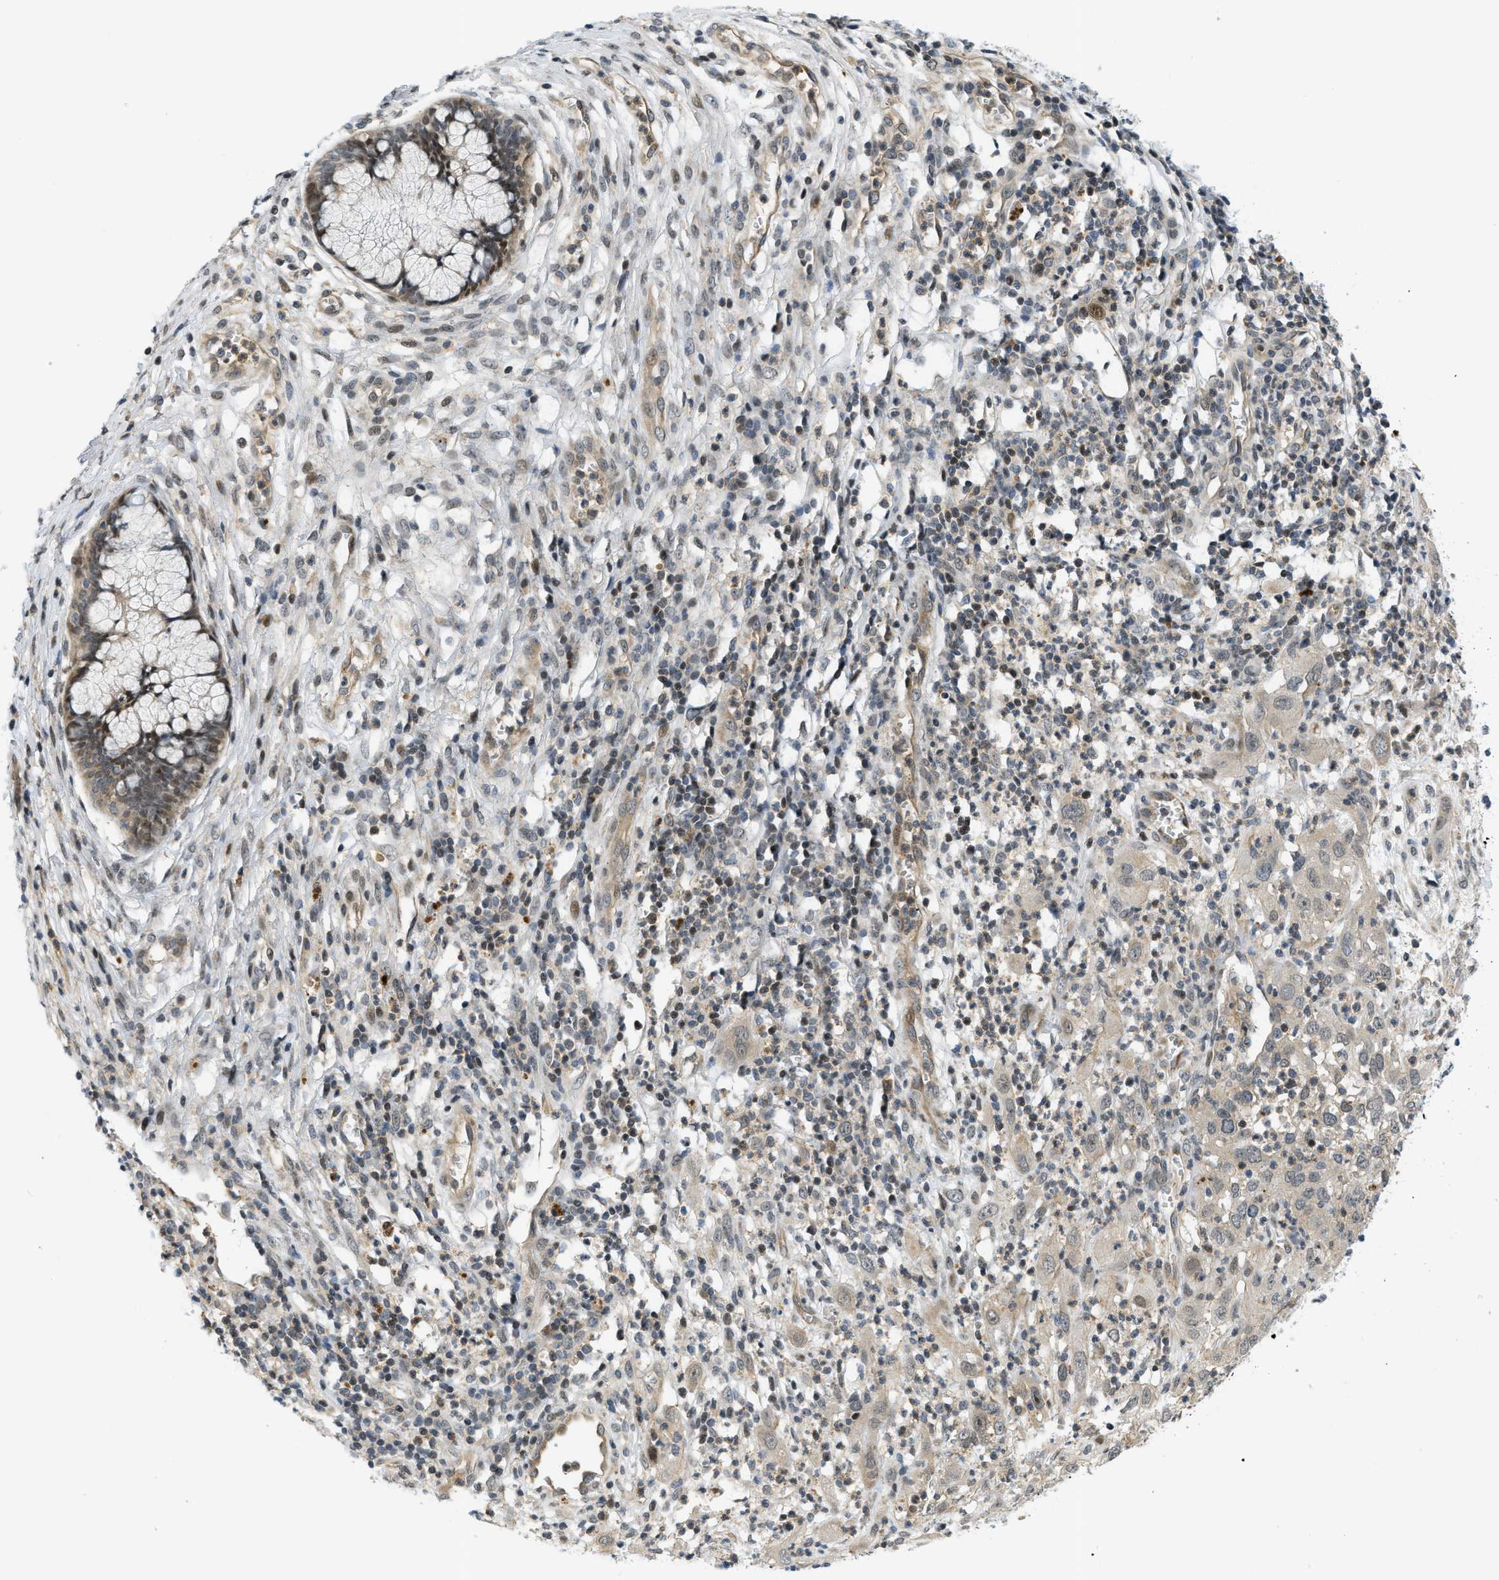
{"staining": {"intensity": "weak", "quantity": "<25%", "location": "cytoplasmic/membranous"}, "tissue": "cervical cancer", "cell_type": "Tumor cells", "image_type": "cancer", "snomed": [{"axis": "morphology", "description": "Squamous cell carcinoma, NOS"}, {"axis": "topography", "description": "Cervix"}], "caption": "Human cervical squamous cell carcinoma stained for a protein using immunohistochemistry (IHC) demonstrates no expression in tumor cells.", "gene": "KMT2A", "patient": {"sex": "female", "age": 32}}